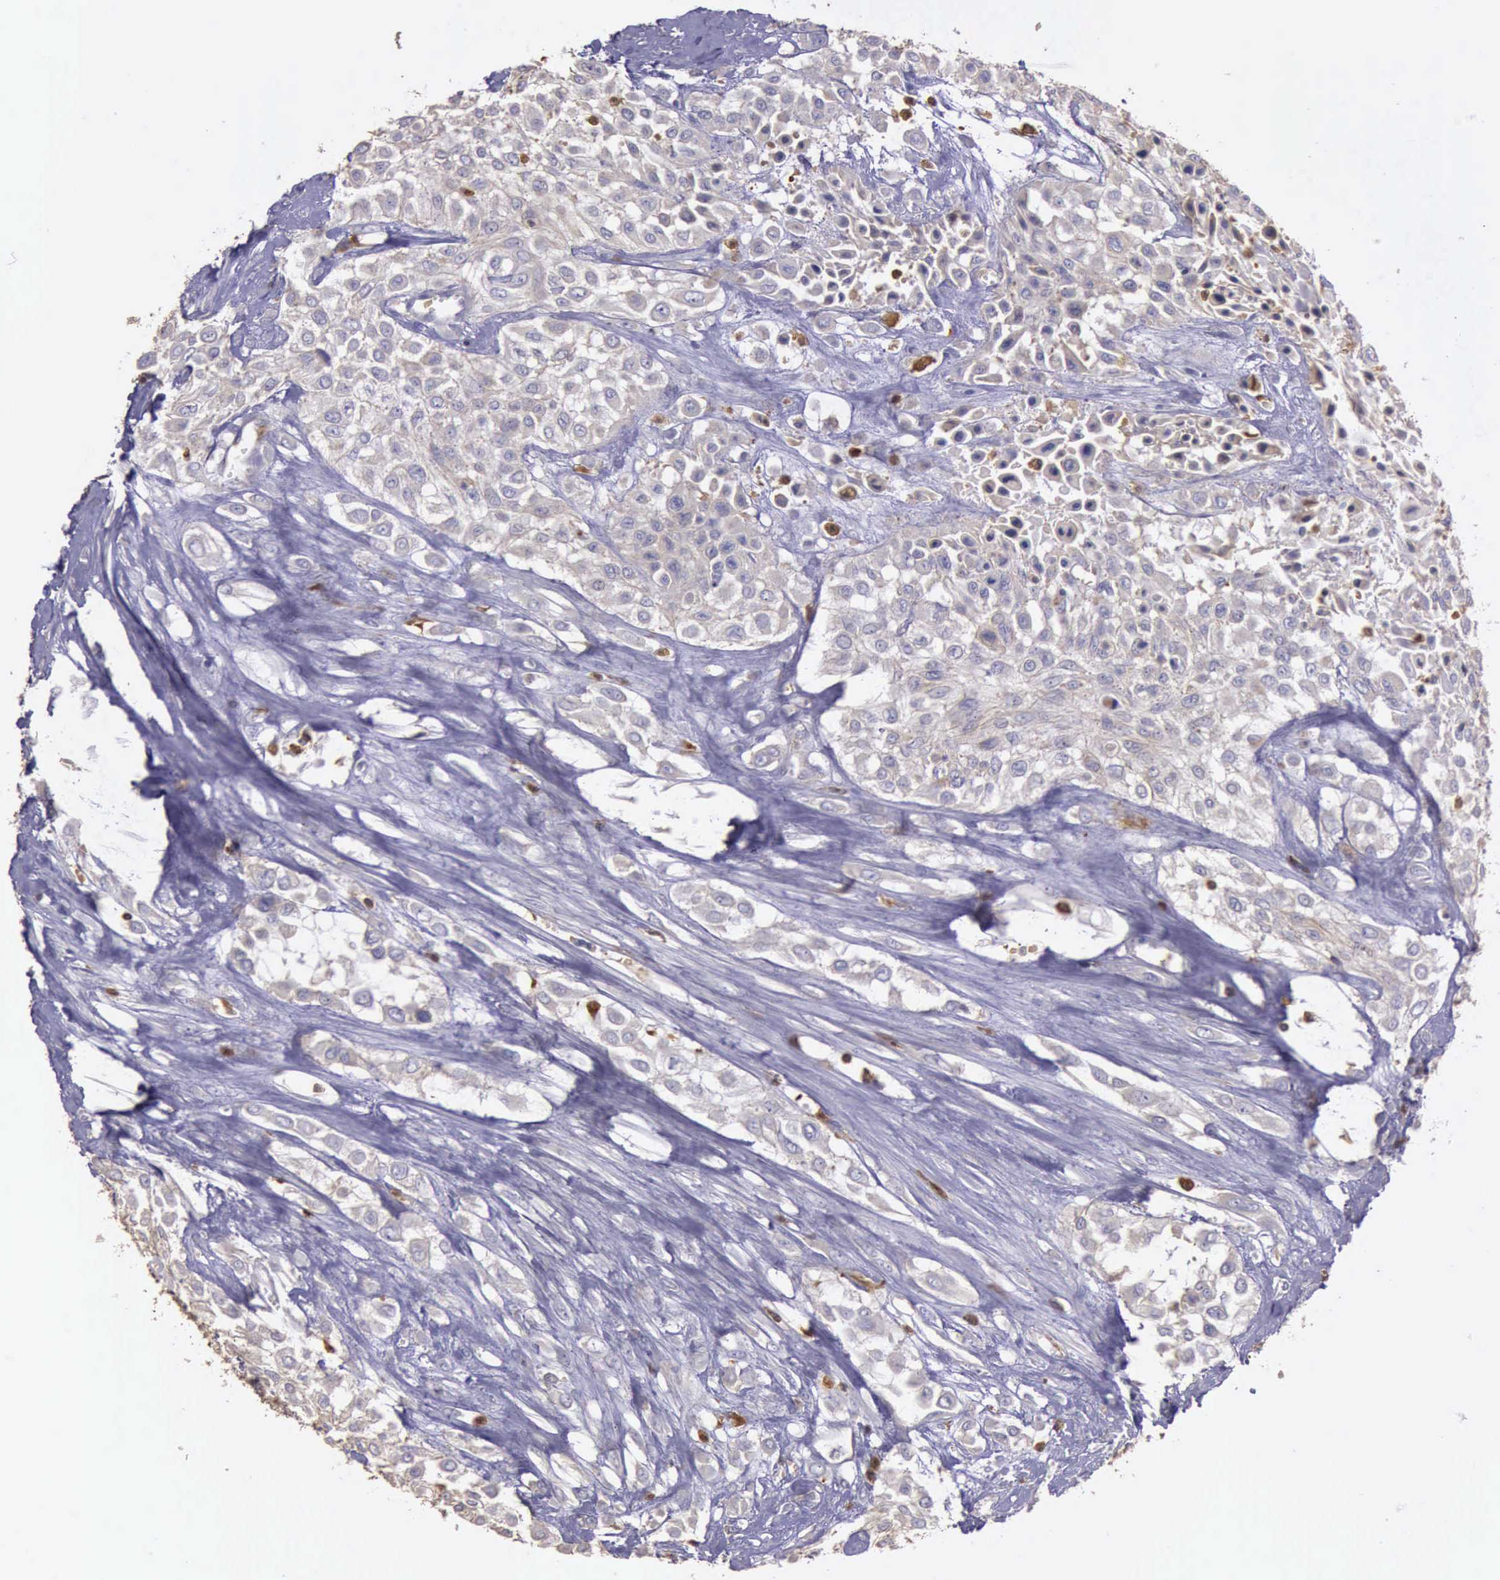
{"staining": {"intensity": "negative", "quantity": "none", "location": "none"}, "tissue": "urothelial cancer", "cell_type": "Tumor cells", "image_type": "cancer", "snomed": [{"axis": "morphology", "description": "Urothelial carcinoma, High grade"}, {"axis": "topography", "description": "Urinary bladder"}], "caption": "High power microscopy micrograph of an IHC image of urothelial cancer, revealing no significant staining in tumor cells.", "gene": "ARHGAP4", "patient": {"sex": "male", "age": 57}}